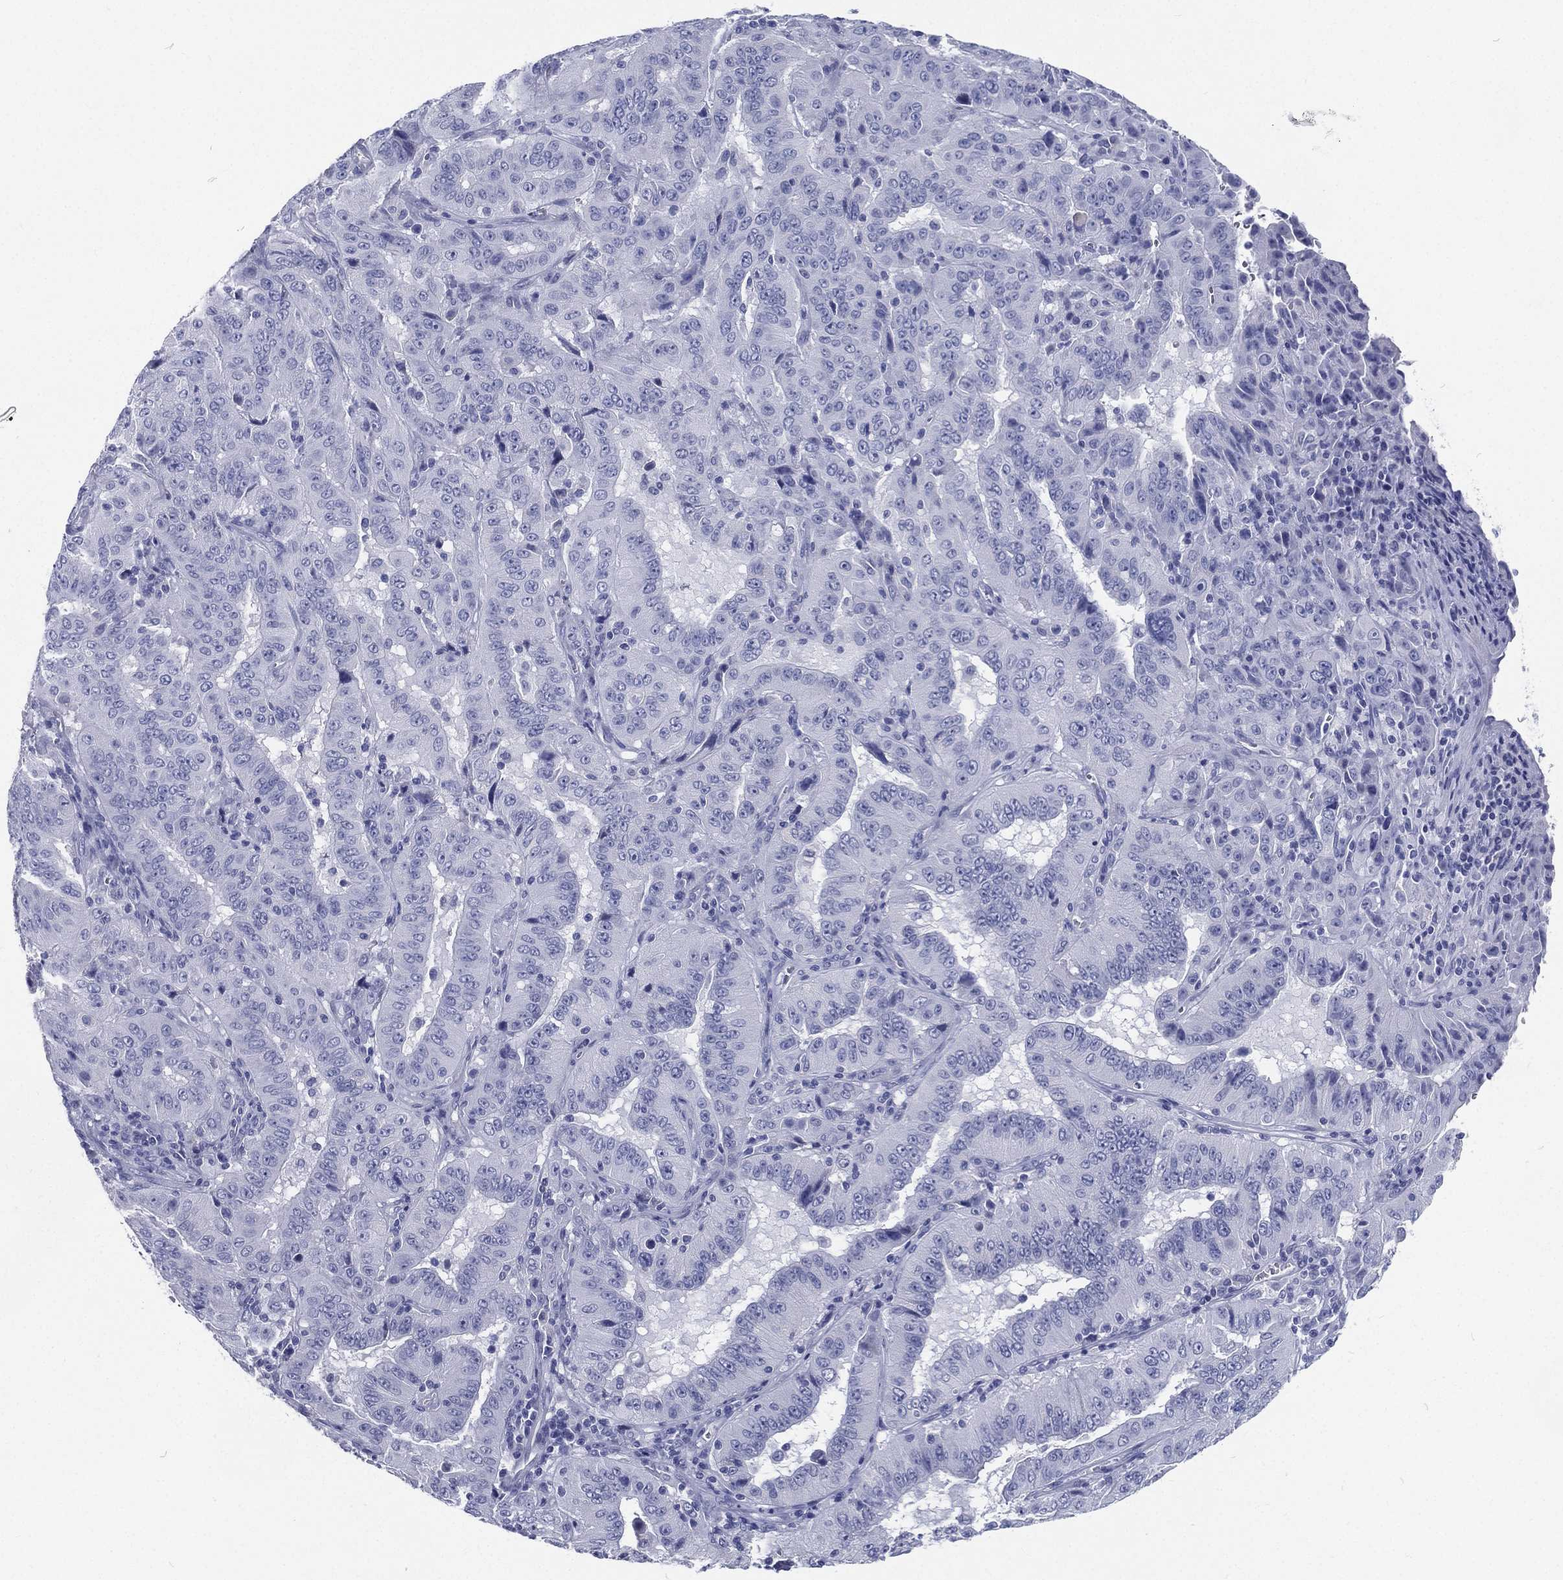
{"staining": {"intensity": "negative", "quantity": "none", "location": "none"}, "tissue": "pancreatic cancer", "cell_type": "Tumor cells", "image_type": "cancer", "snomed": [{"axis": "morphology", "description": "Adenocarcinoma, NOS"}, {"axis": "topography", "description": "Pancreas"}], "caption": "This image is of pancreatic cancer (adenocarcinoma) stained with immunohistochemistry to label a protein in brown with the nuclei are counter-stained blue. There is no staining in tumor cells.", "gene": "RSPH4A", "patient": {"sex": "male", "age": 63}}